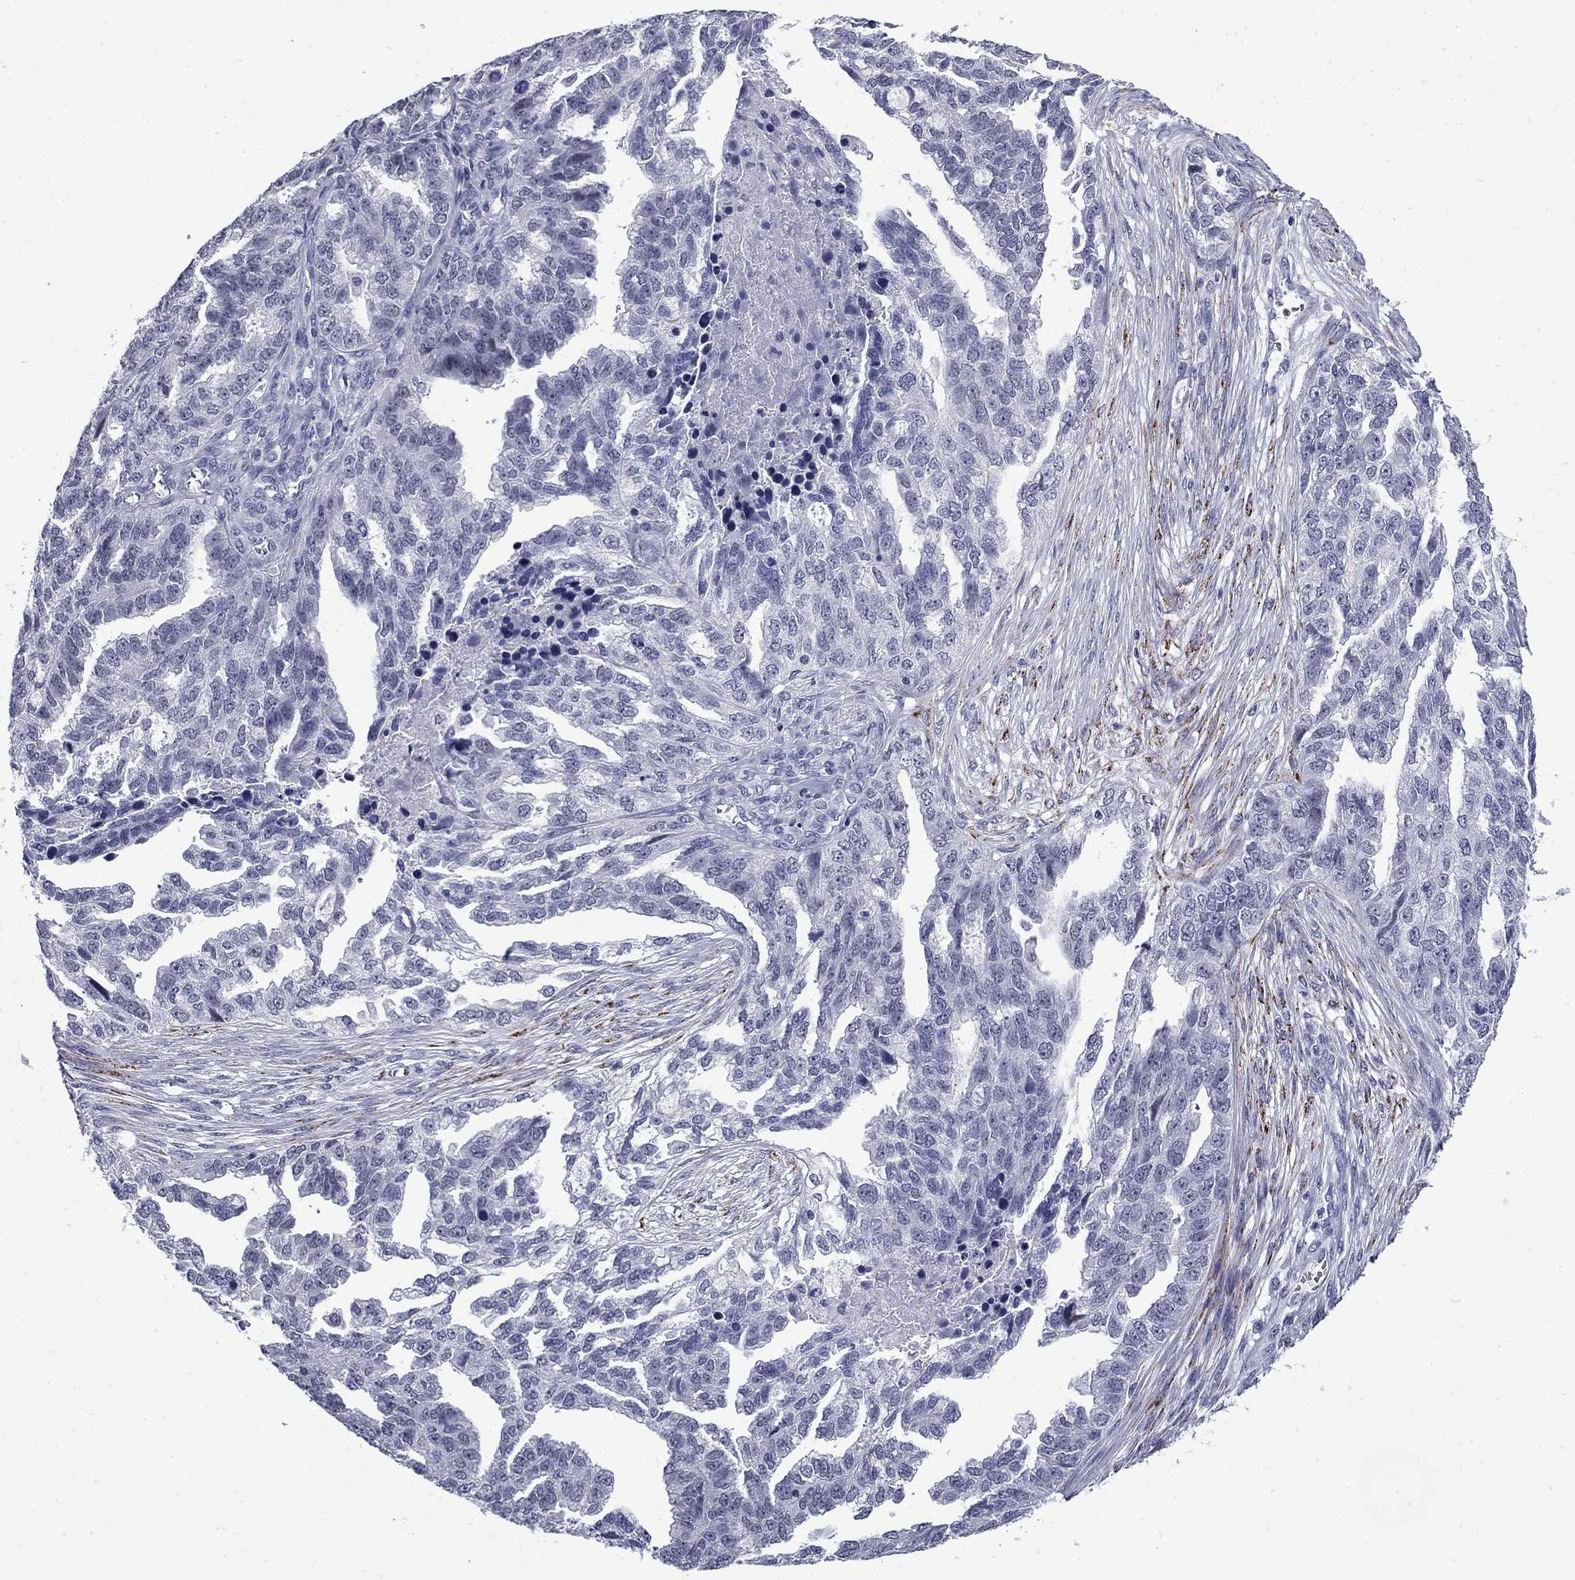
{"staining": {"intensity": "negative", "quantity": "none", "location": "none"}, "tissue": "ovarian cancer", "cell_type": "Tumor cells", "image_type": "cancer", "snomed": [{"axis": "morphology", "description": "Cystadenocarcinoma, serous, NOS"}, {"axis": "topography", "description": "Ovary"}], "caption": "Immunohistochemical staining of serous cystadenocarcinoma (ovarian) shows no significant staining in tumor cells.", "gene": "MGARP", "patient": {"sex": "female", "age": 51}}